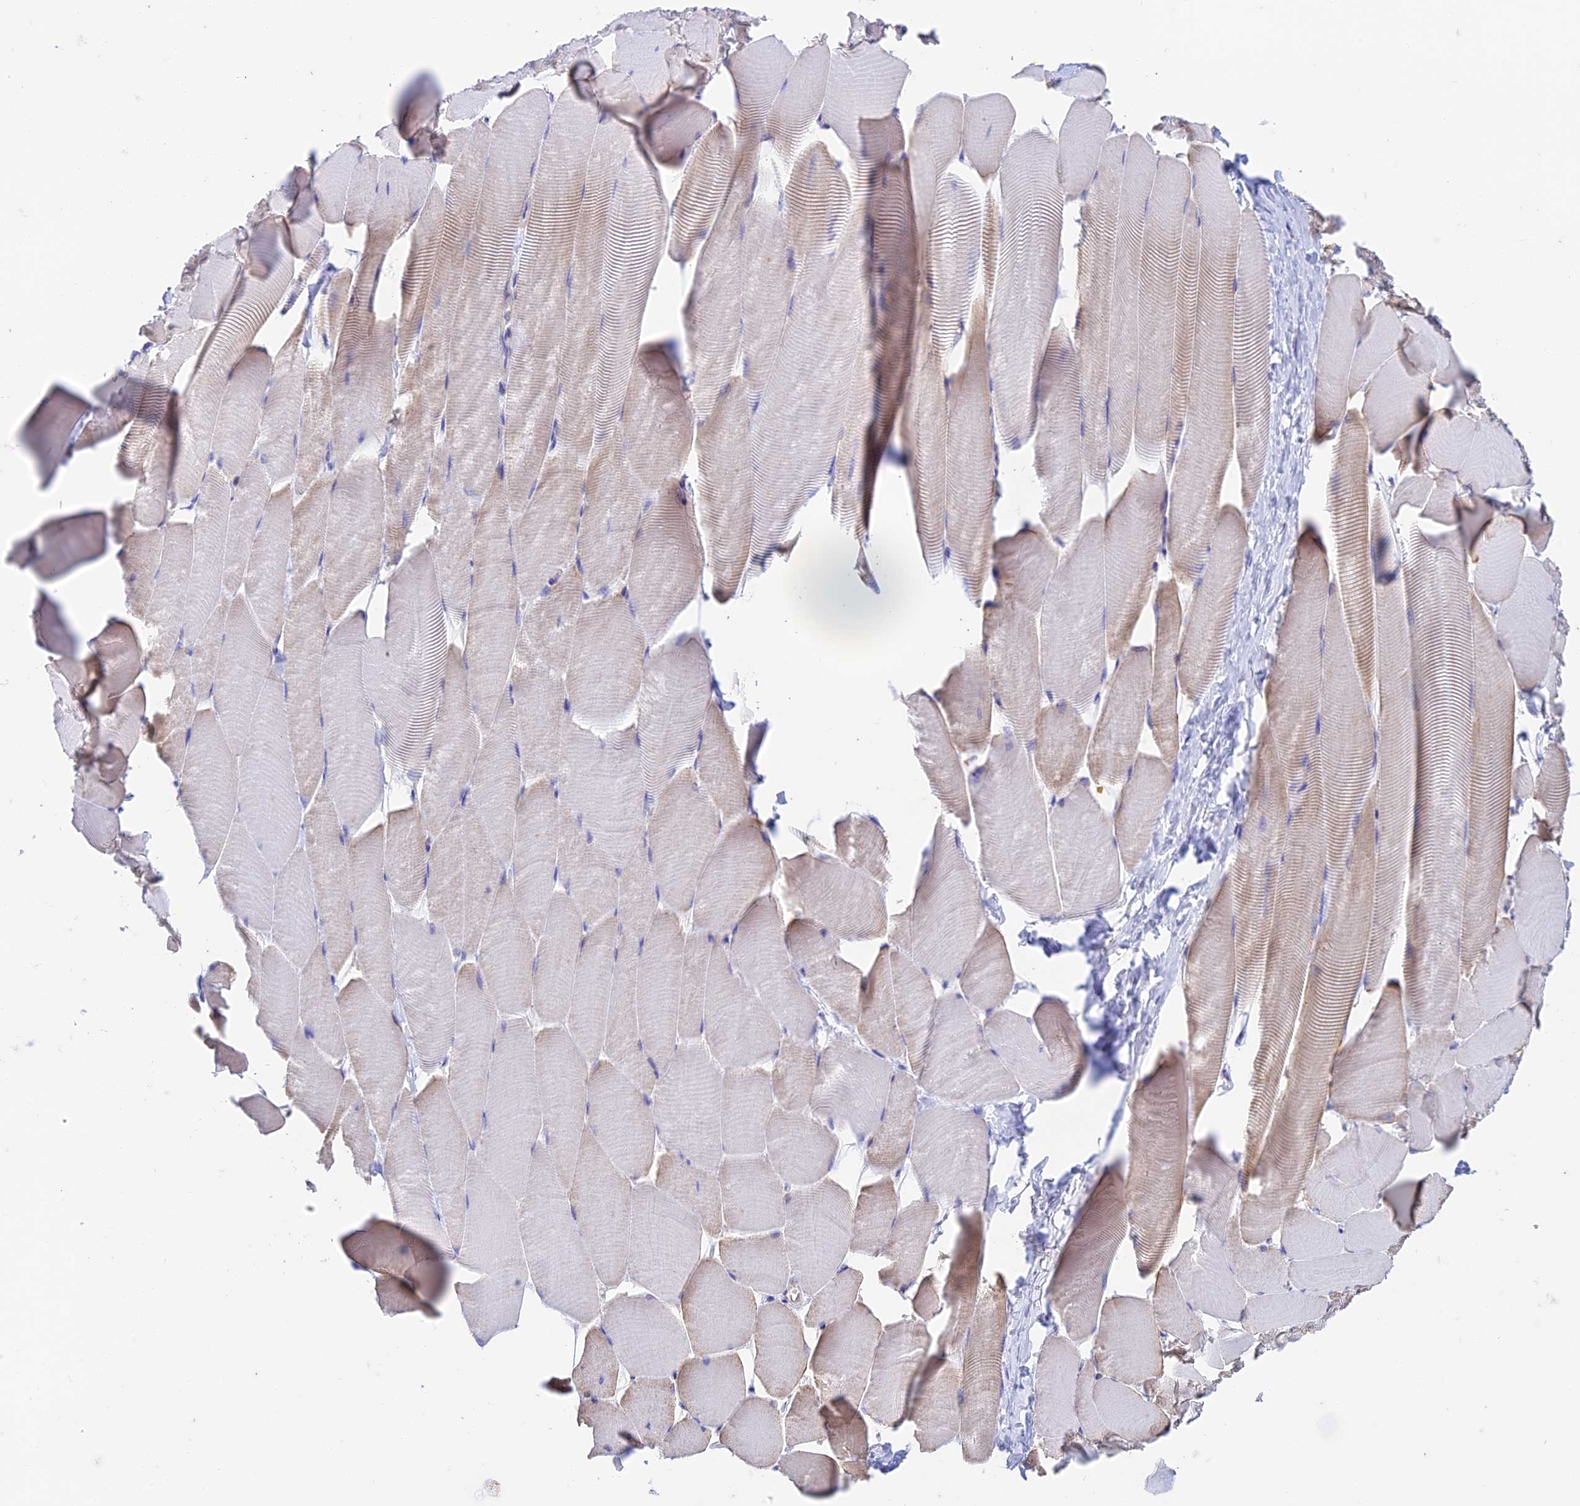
{"staining": {"intensity": "weak", "quantity": "<25%", "location": "cytoplasmic/membranous"}, "tissue": "skeletal muscle", "cell_type": "Myocytes", "image_type": "normal", "snomed": [{"axis": "morphology", "description": "Normal tissue, NOS"}, {"axis": "topography", "description": "Skeletal muscle"}], "caption": "Immunohistochemistry (IHC) photomicrograph of unremarkable human skeletal muscle stained for a protein (brown), which demonstrates no expression in myocytes. Nuclei are stained in blue.", "gene": "ZNF181", "patient": {"sex": "male", "age": 25}}